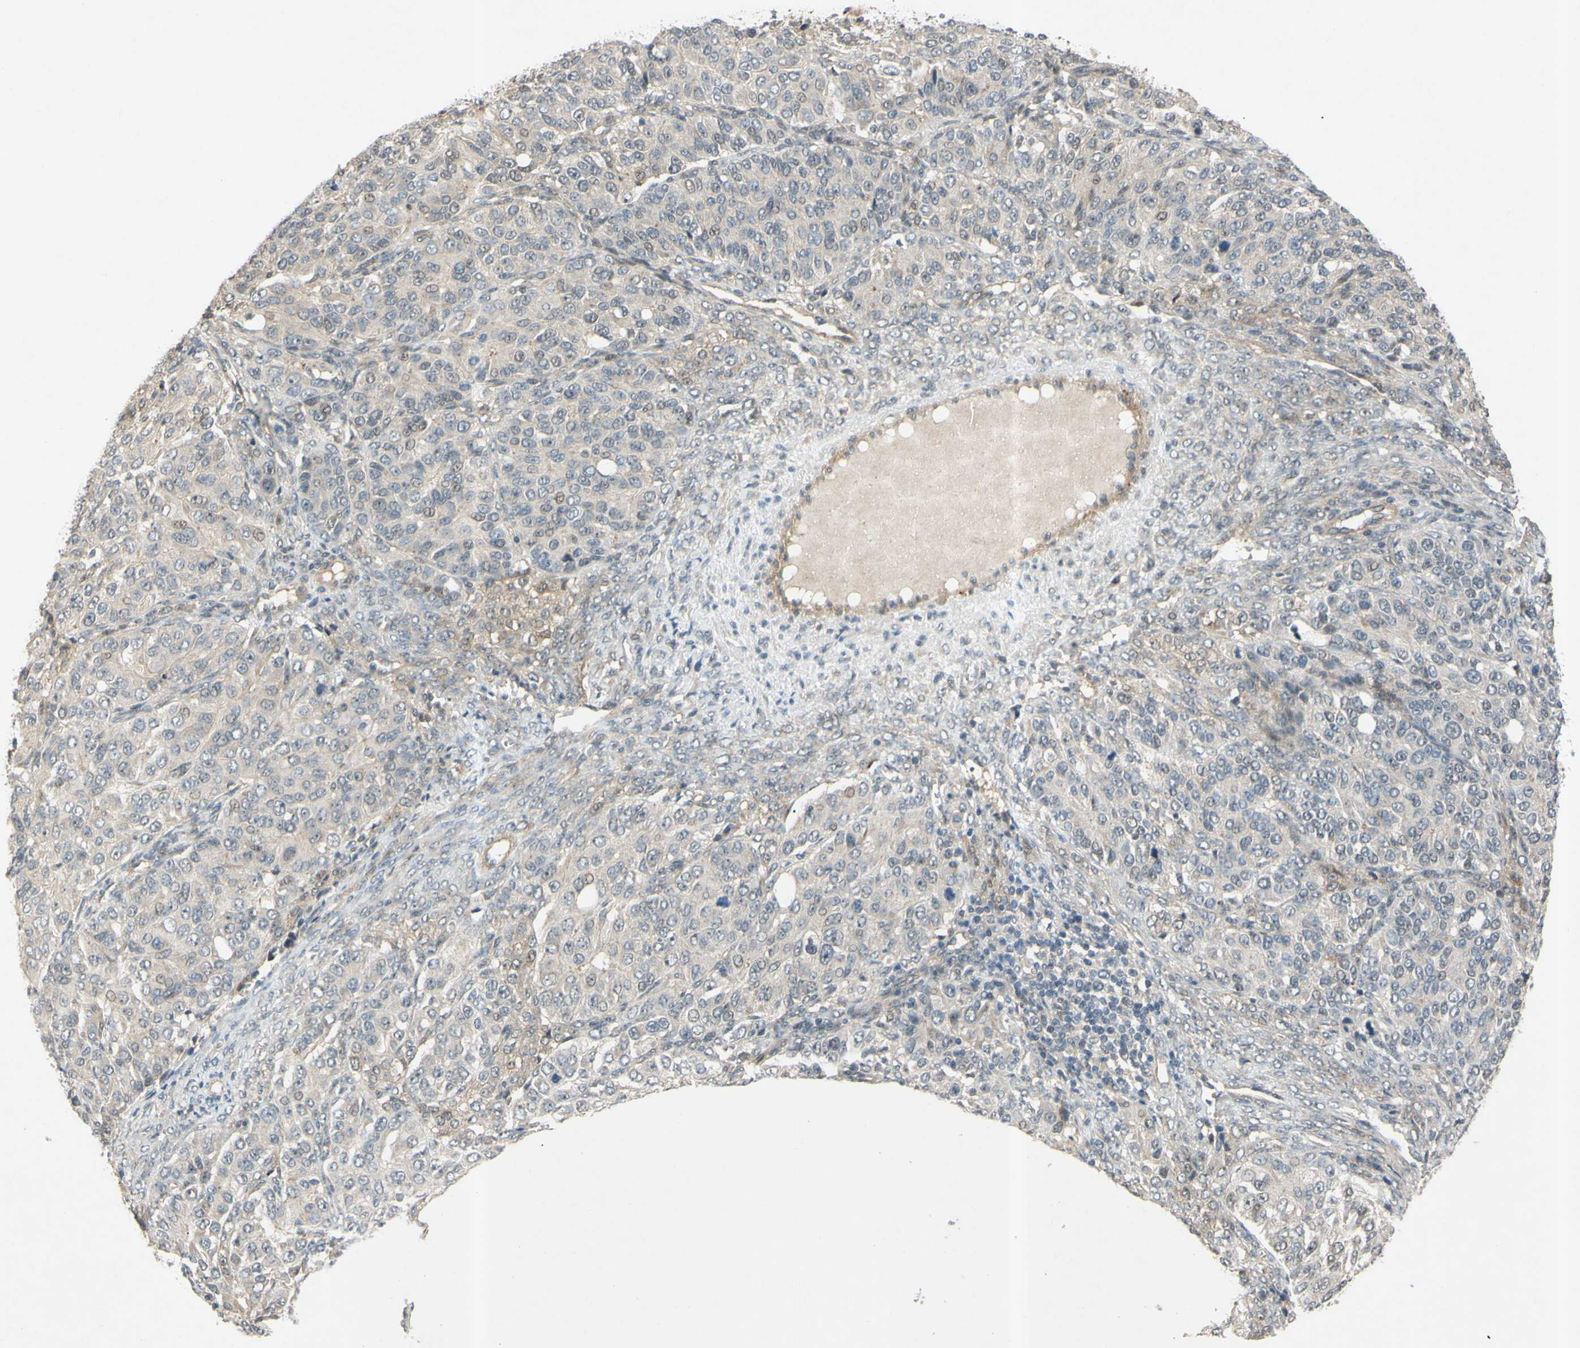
{"staining": {"intensity": "negative", "quantity": "none", "location": "none"}, "tissue": "ovarian cancer", "cell_type": "Tumor cells", "image_type": "cancer", "snomed": [{"axis": "morphology", "description": "Carcinoma, endometroid"}, {"axis": "topography", "description": "Ovary"}], "caption": "Immunohistochemical staining of ovarian cancer (endometroid carcinoma) reveals no significant staining in tumor cells.", "gene": "ALK", "patient": {"sex": "female", "age": 51}}